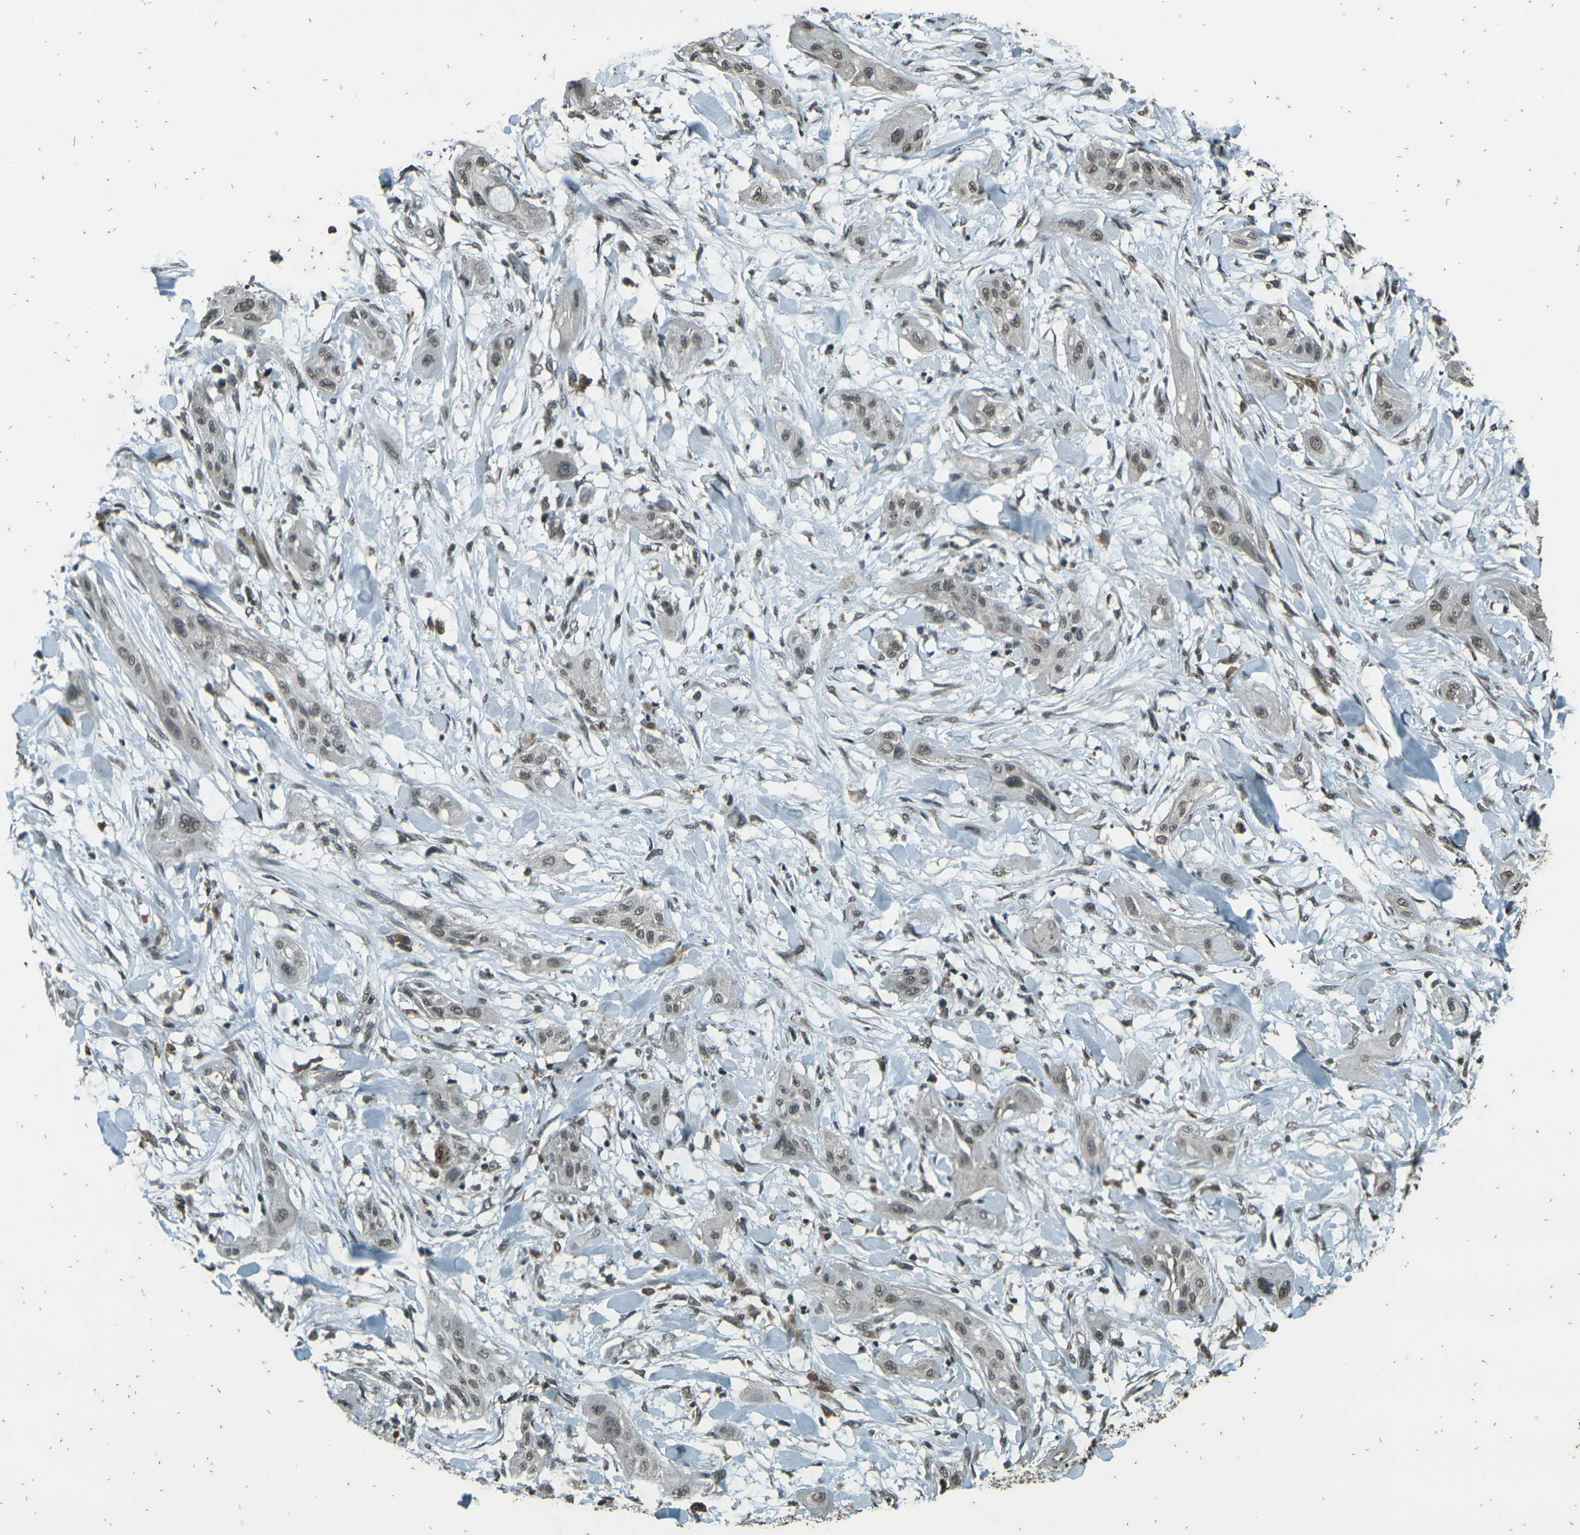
{"staining": {"intensity": "weak", "quantity": ">75%", "location": "nuclear"}, "tissue": "lung cancer", "cell_type": "Tumor cells", "image_type": "cancer", "snomed": [{"axis": "morphology", "description": "Squamous cell carcinoma, NOS"}, {"axis": "topography", "description": "Lung"}], "caption": "Immunohistochemical staining of lung squamous cell carcinoma shows low levels of weak nuclear positivity in about >75% of tumor cells.", "gene": "PRPF8", "patient": {"sex": "female", "age": 47}}